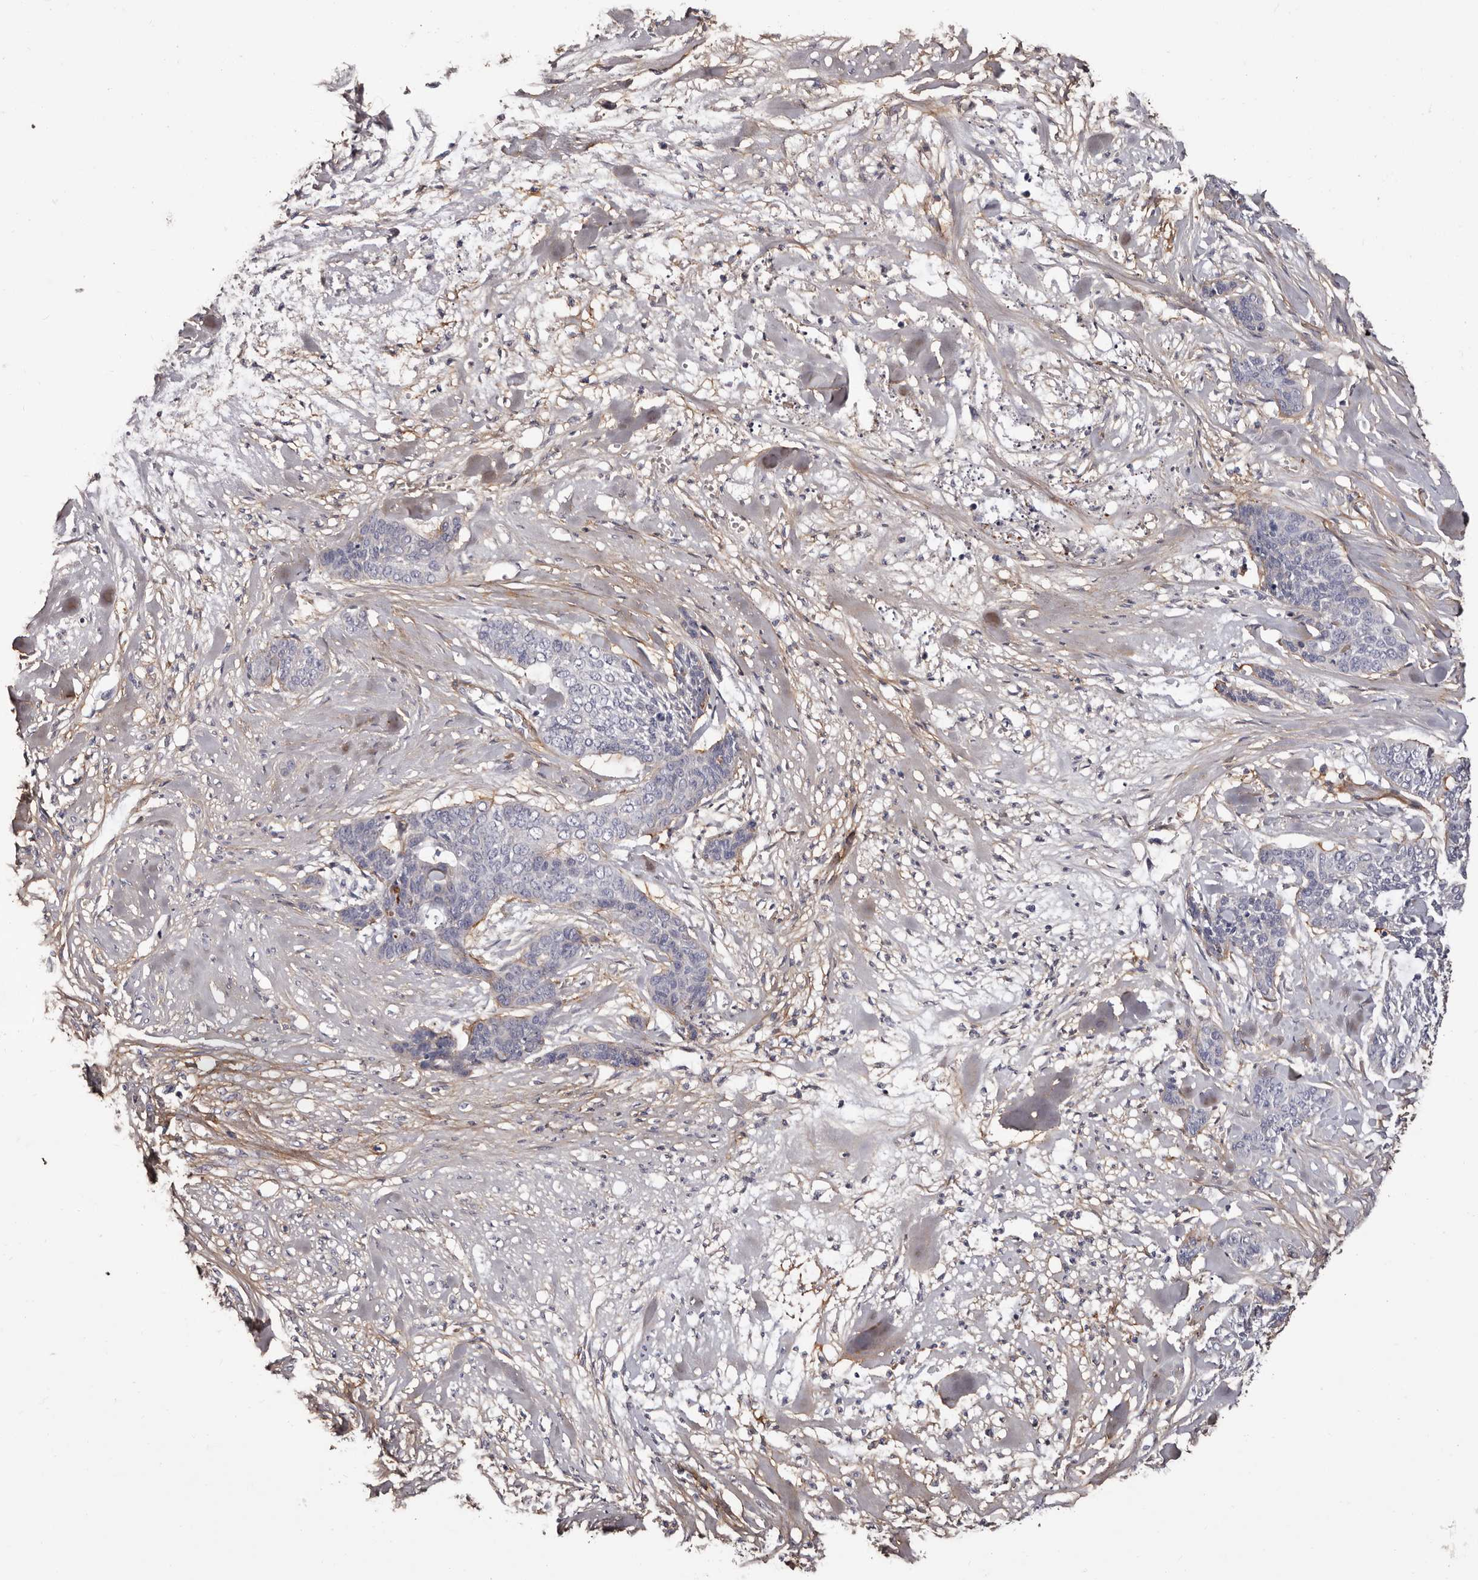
{"staining": {"intensity": "negative", "quantity": "none", "location": "none"}, "tissue": "skin cancer", "cell_type": "Tumor cells", "image_type": "cancer", "snomed": [{"axis": "morphology", "description": "Basal cell carcinoma"}, {"axis": "topography", "description": "Skin"}], "caption": "Immunohistochemistry micrograph of skin cancer (basal cell carcinoma) stained for a protein (brown), which displays no staining in tumor cells.", "gene": "COL6A1", "patient": {"sex": "female", "age": 64}}